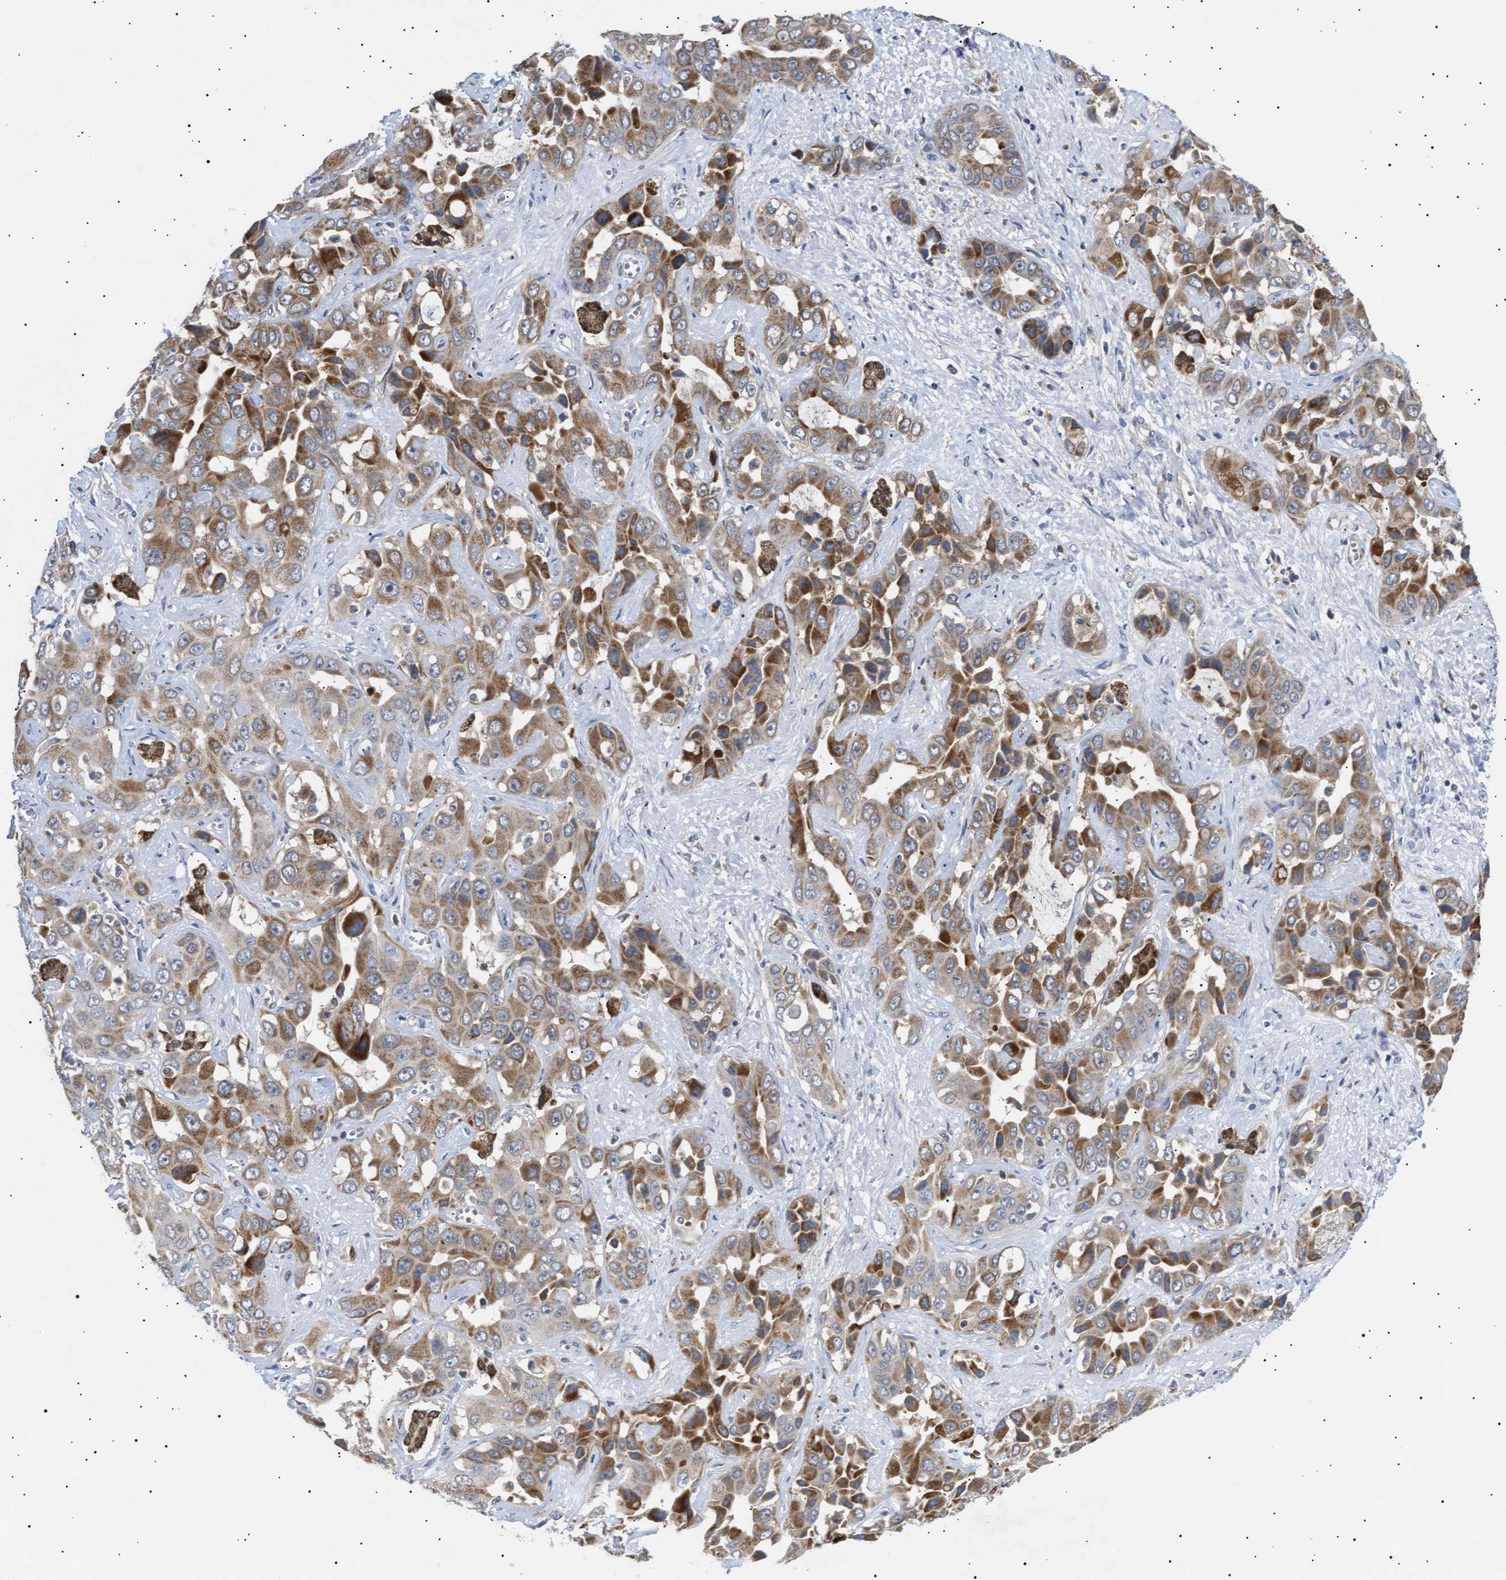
{"staining": {"intensity": "moderate", "quantity": ">75%", "location": "cytoplasmic/membranous"}, "tissue": "liver cancer", "cell_type": "Tumor cells", "image_type": "cancer", "snomed": [{"axis": "morphology", "description": "Cholangiocarcinoma"}, {"axis": "topography", "description": "Liver"}], "caption": "Liver cancer stained with a protein marker displays moderate staining in tumor cells.", "gene": "SIRT5", "patient": {"sex": "female", "age": 52}}